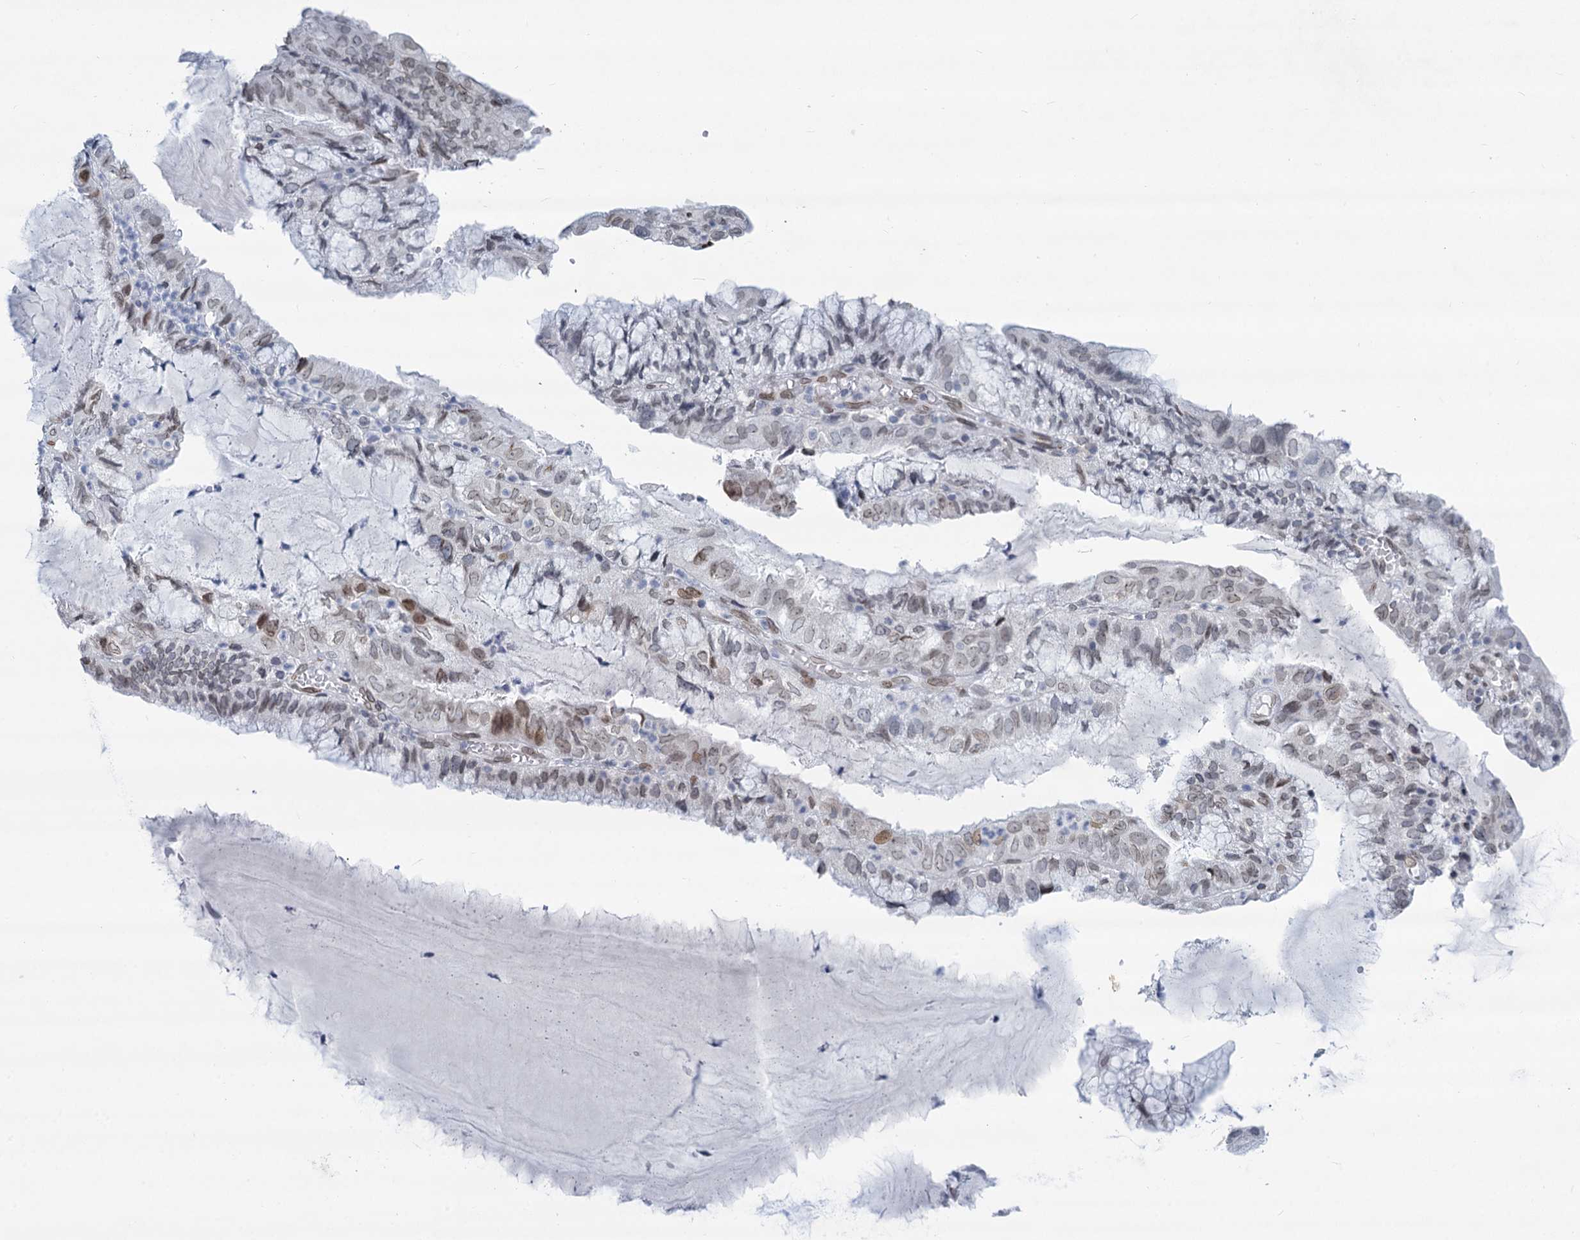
{"staining": {"intensity": "moderate", "quantity": "<25%", "location": "cytoplasmic/membranous,nuclear"}, "tissue": "endometrial cancer", "cell_type": "Tumor cells", "image_type": "cancer", "snomed": [{"axis": "morphology", "description": "Adenocarcinoma, NOS"}, {"axis": "topography", "description": "Endometrium"}], "caption": "This is a histology image of IHC staining of adenocarcinoma (endometrial), which shows moderate positivity in the cytoplasmic/membranous and nuclear of tumor cells.", "gene": "PRSS35", "patient": {"sex": "female", "age": 81}}